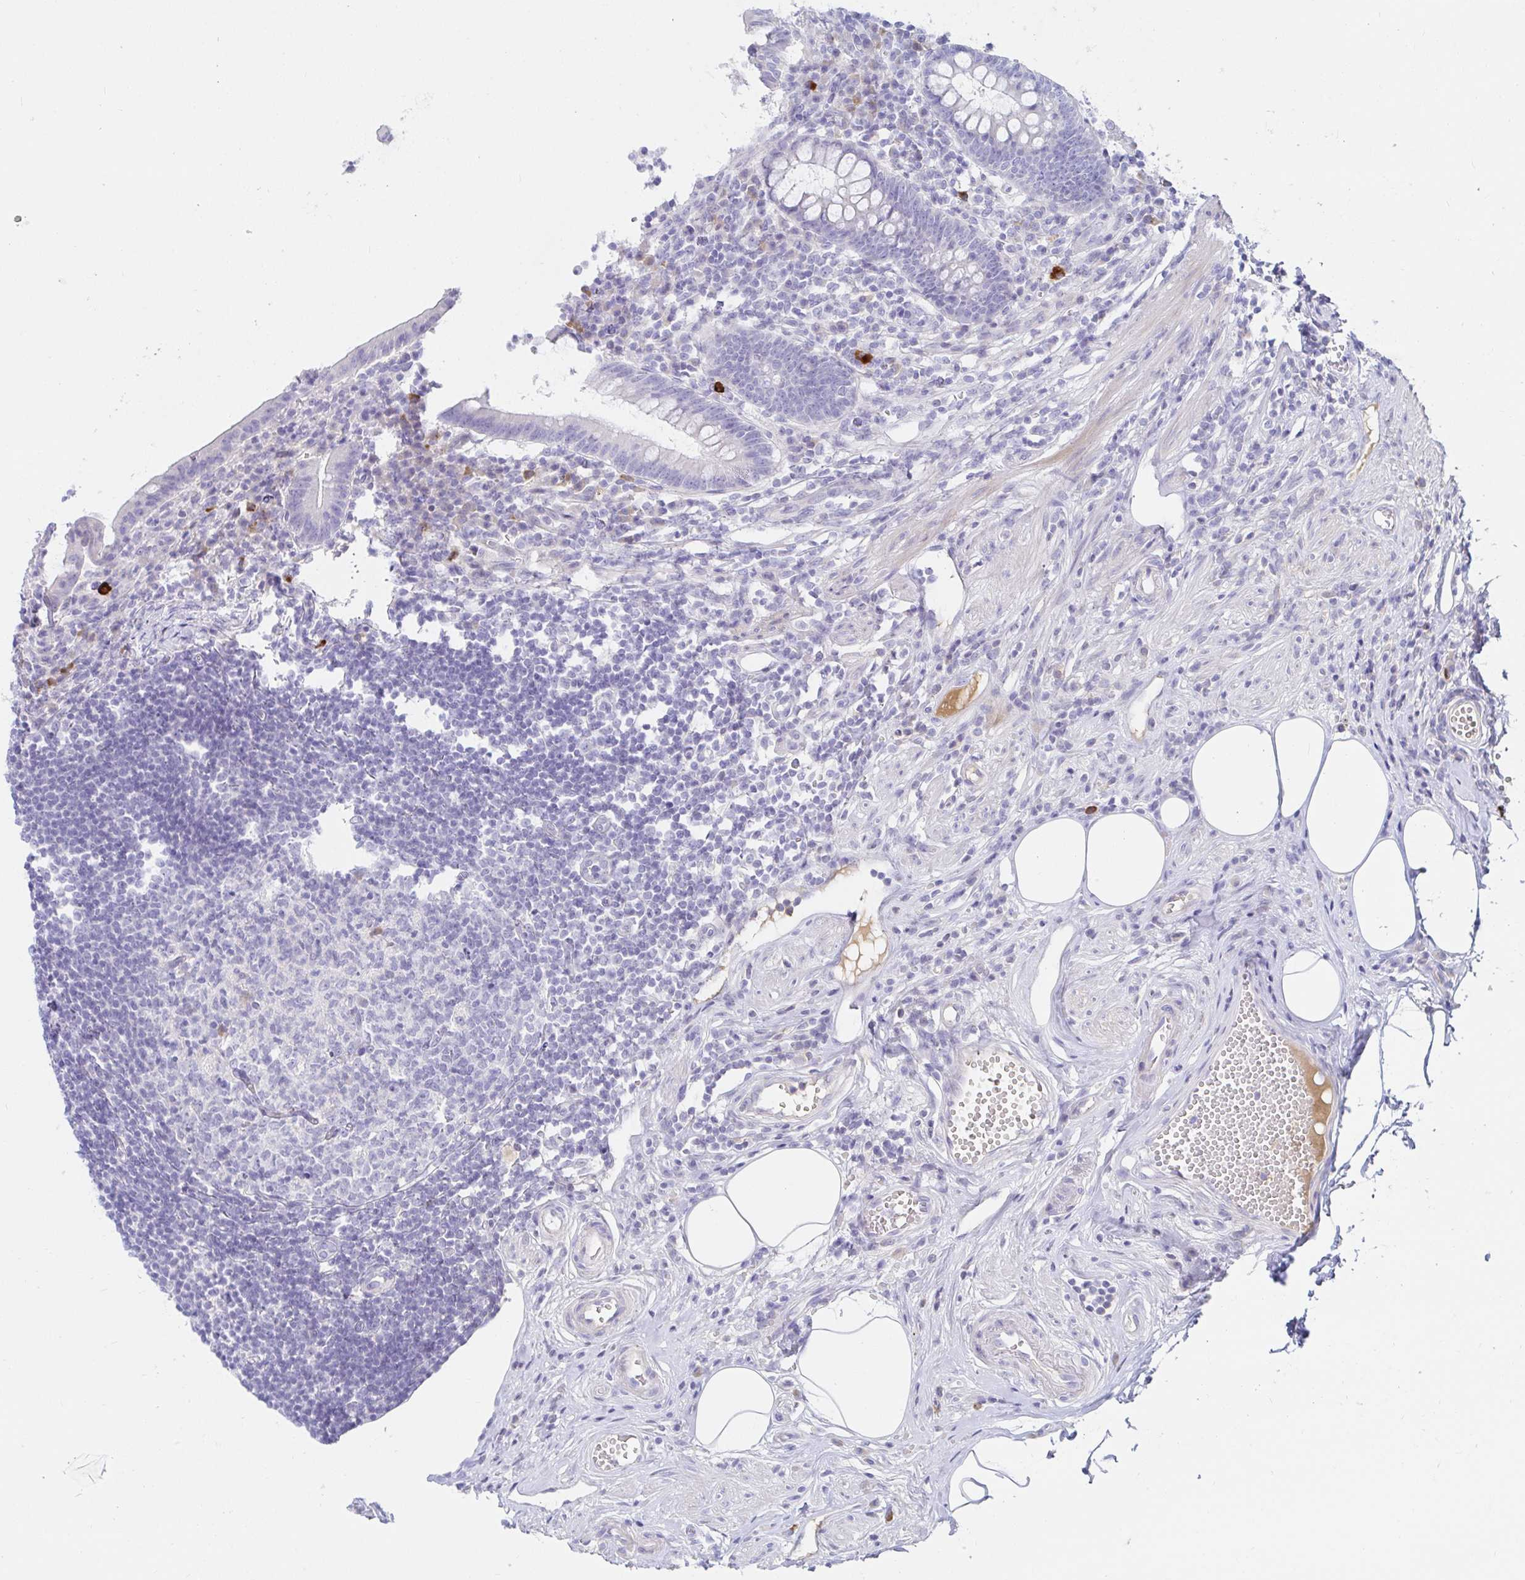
{"staining": {"intensity": "negative", "quantity": "none", "location": "none"}, "tissue": "appendix", "cell_type": "Glandular cells", "image_type": "normal", "snomed": [{"axis": "morphology", "description": "Normal tissue, NOS"}, {"axis": "topography", "description": "Appendix"}], "caption": "DAB immunohistochemical staining of unremarkable appendix displays no significant expression in glandular cells. (DAB (3,3'-diaminobenzidine) immunohistochemistry (IHC) with hematoxylin counter stain).", "gene": "C4orf17", "patient": {"sex": "female", "age": 56}}